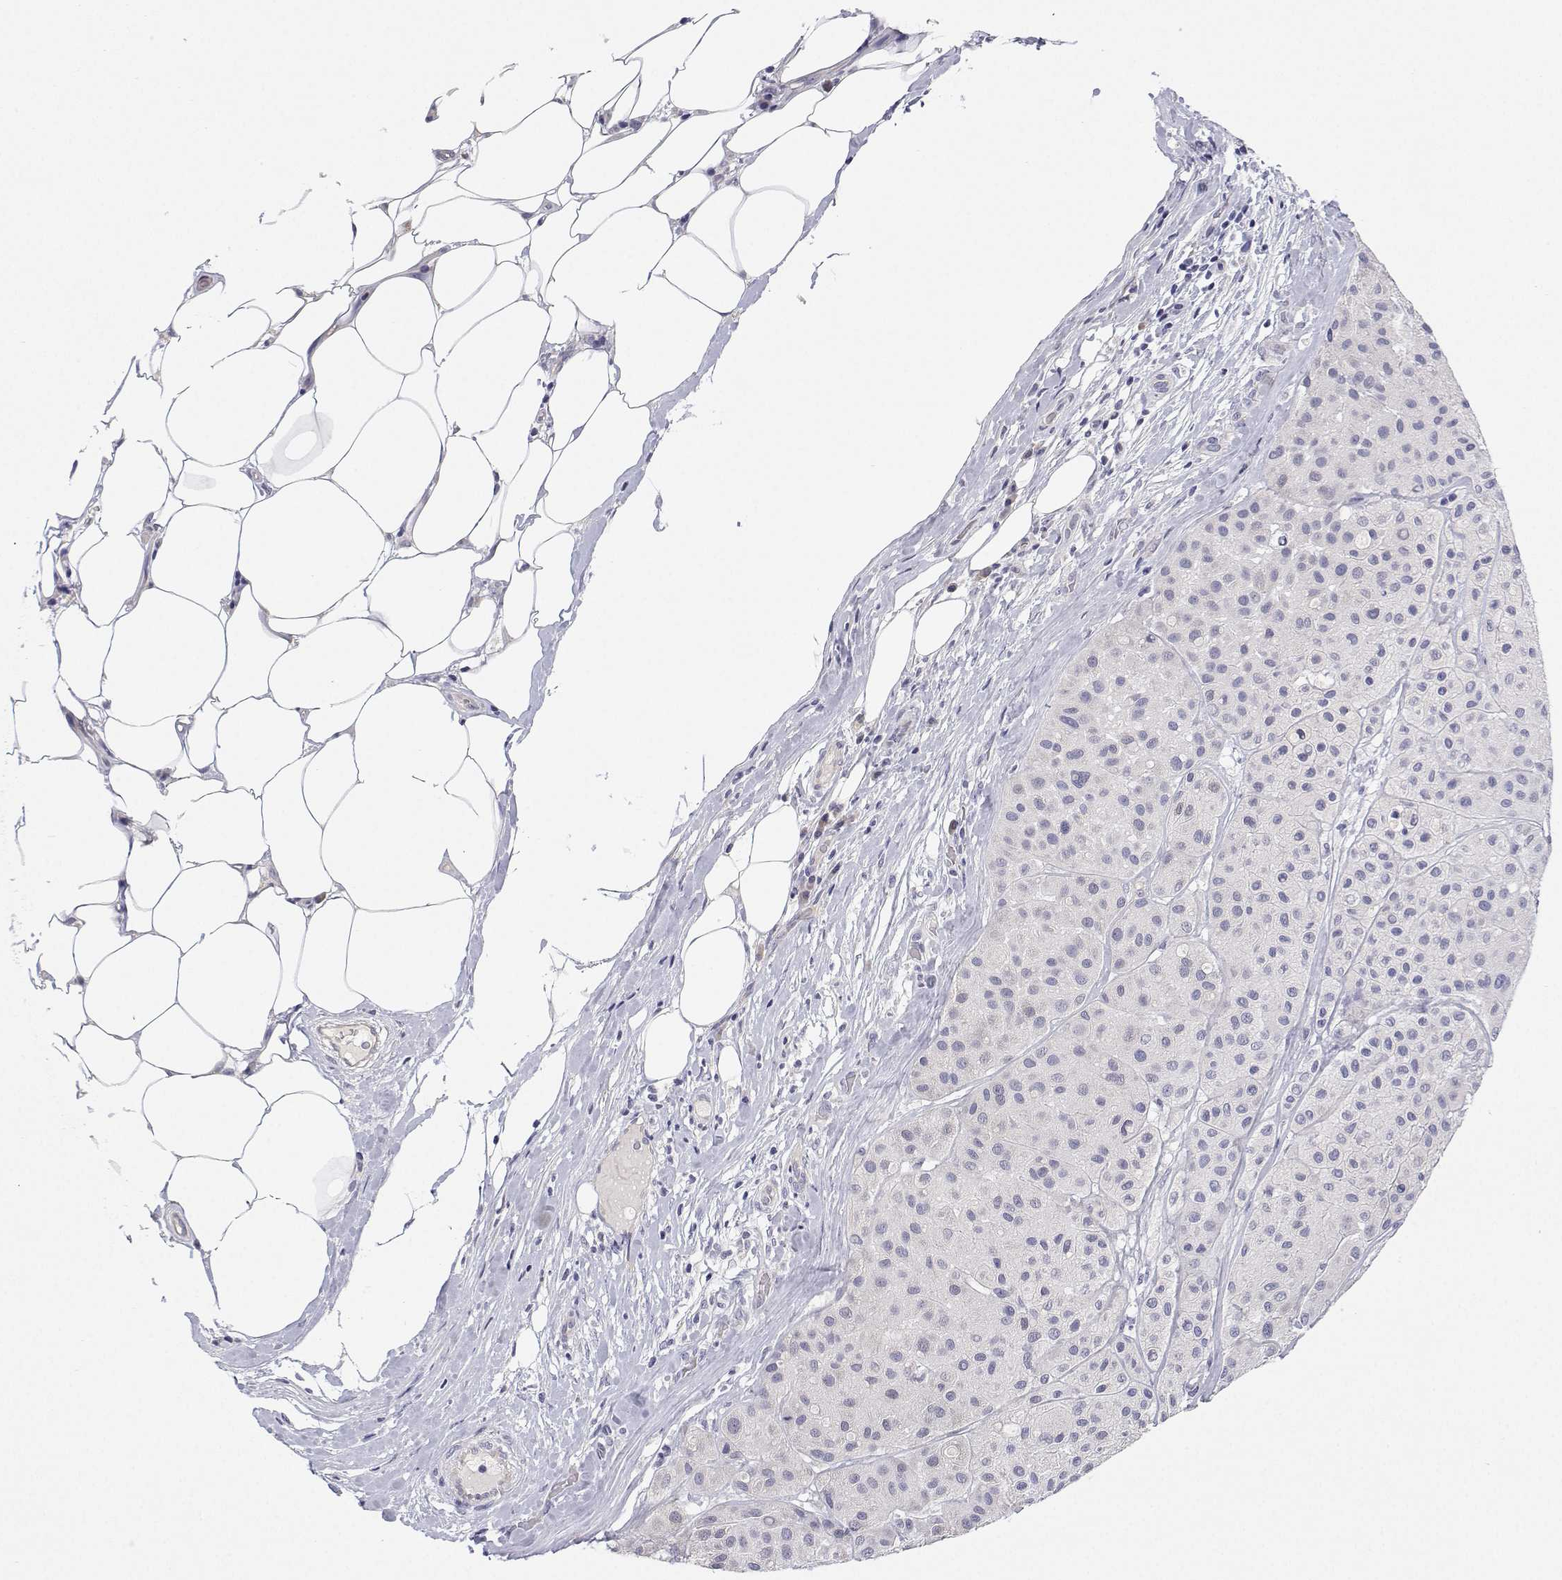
{"staining": {"intensity": "negative", "quantity": "none", "location": "none"}, "tissue": "melanoma", "cell_type": "Tumor cells", "image_type": "cancer", "snomed": [{"axis": "morphology", "description": "Malignant melanoma, Metastatic site"}, {"axis": "topography", "description": "Smooth muscle"}], "caption": "Tumor cells are negative for protein expression in human malignant melanoma (metastatic site).", "gene": "ANKRD65", "patient": {"sex": "male", "age": 41}}